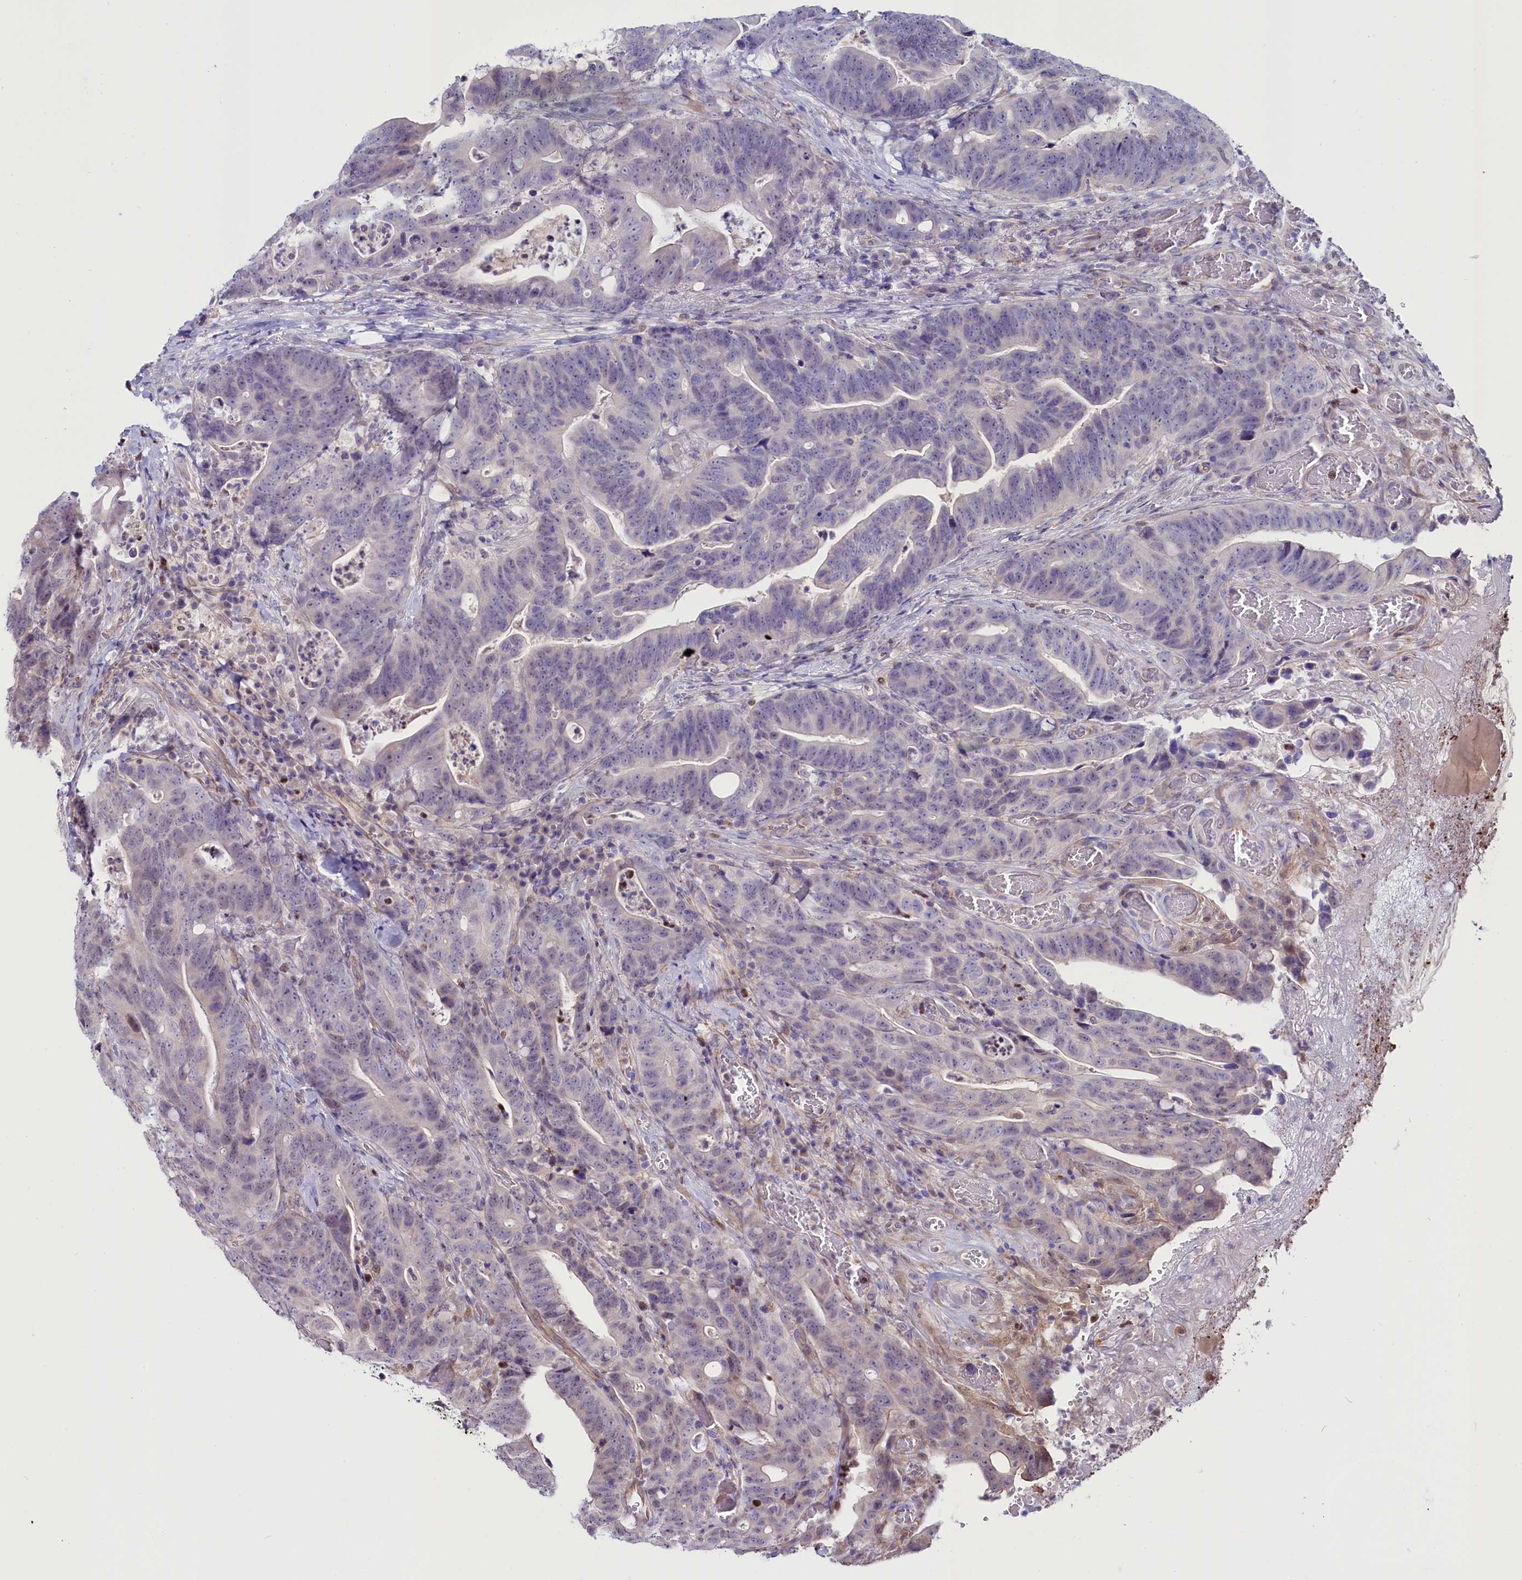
{"staining": {"intensity": "negative", "quantity": "none", "location": "none"}, "tissue": "colorectal cancer", "cell_type": "Tumor cells", "image_type": "cancer", "snomed": [{"axis": "morphology", "description": "Adenocarcinoma, NOS"}, {"axis": "topography", "description": "Colon"}], "caption": "Immunohistochemistry of adenocarcinoma (colorectal) displays no expression in tumor cells.", "gene": "PDILT", "patient": {"sex": "female", "age": 82}}